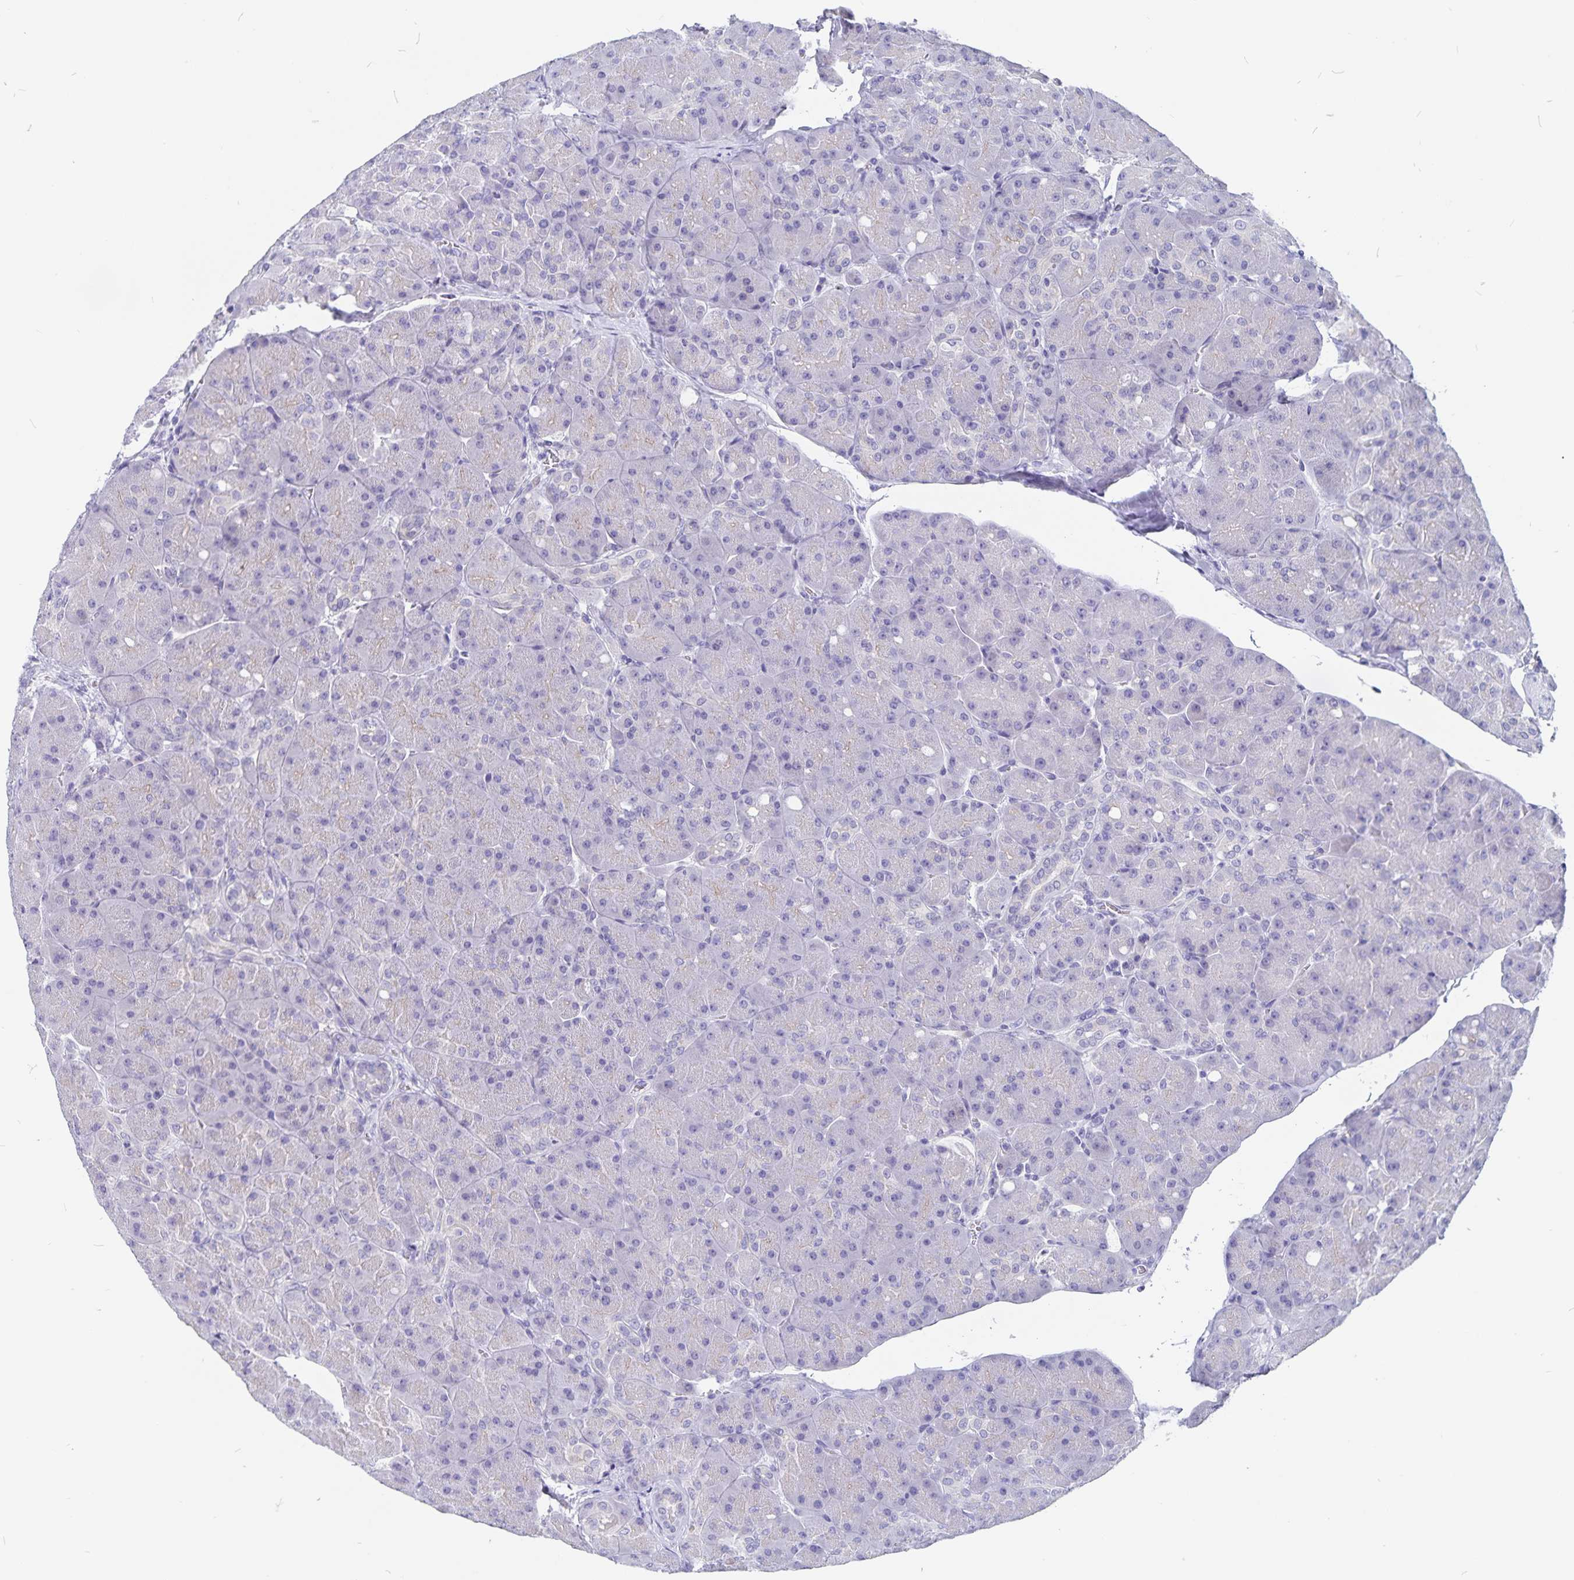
{"staining": {"intensity": "negative", "quantity": "none", "location": "none"}, "tissue": "pancreas", "cell_type": "Exocrine glandular cells", "image_type": "normal", "snomed": [{"axis": "morphology", "description": "Normal tissue, NOS"}, {"axis": "topography", "description": "Pancreas"}], "caption": "DAB (3,3'-diaminobenzidine) immunohistochemical staining of unremarkable pancreas displays no significant positivity in exocrine glandular cells.", "gene": "SNTN", "patient": {"sex": "male", "age": 55}}